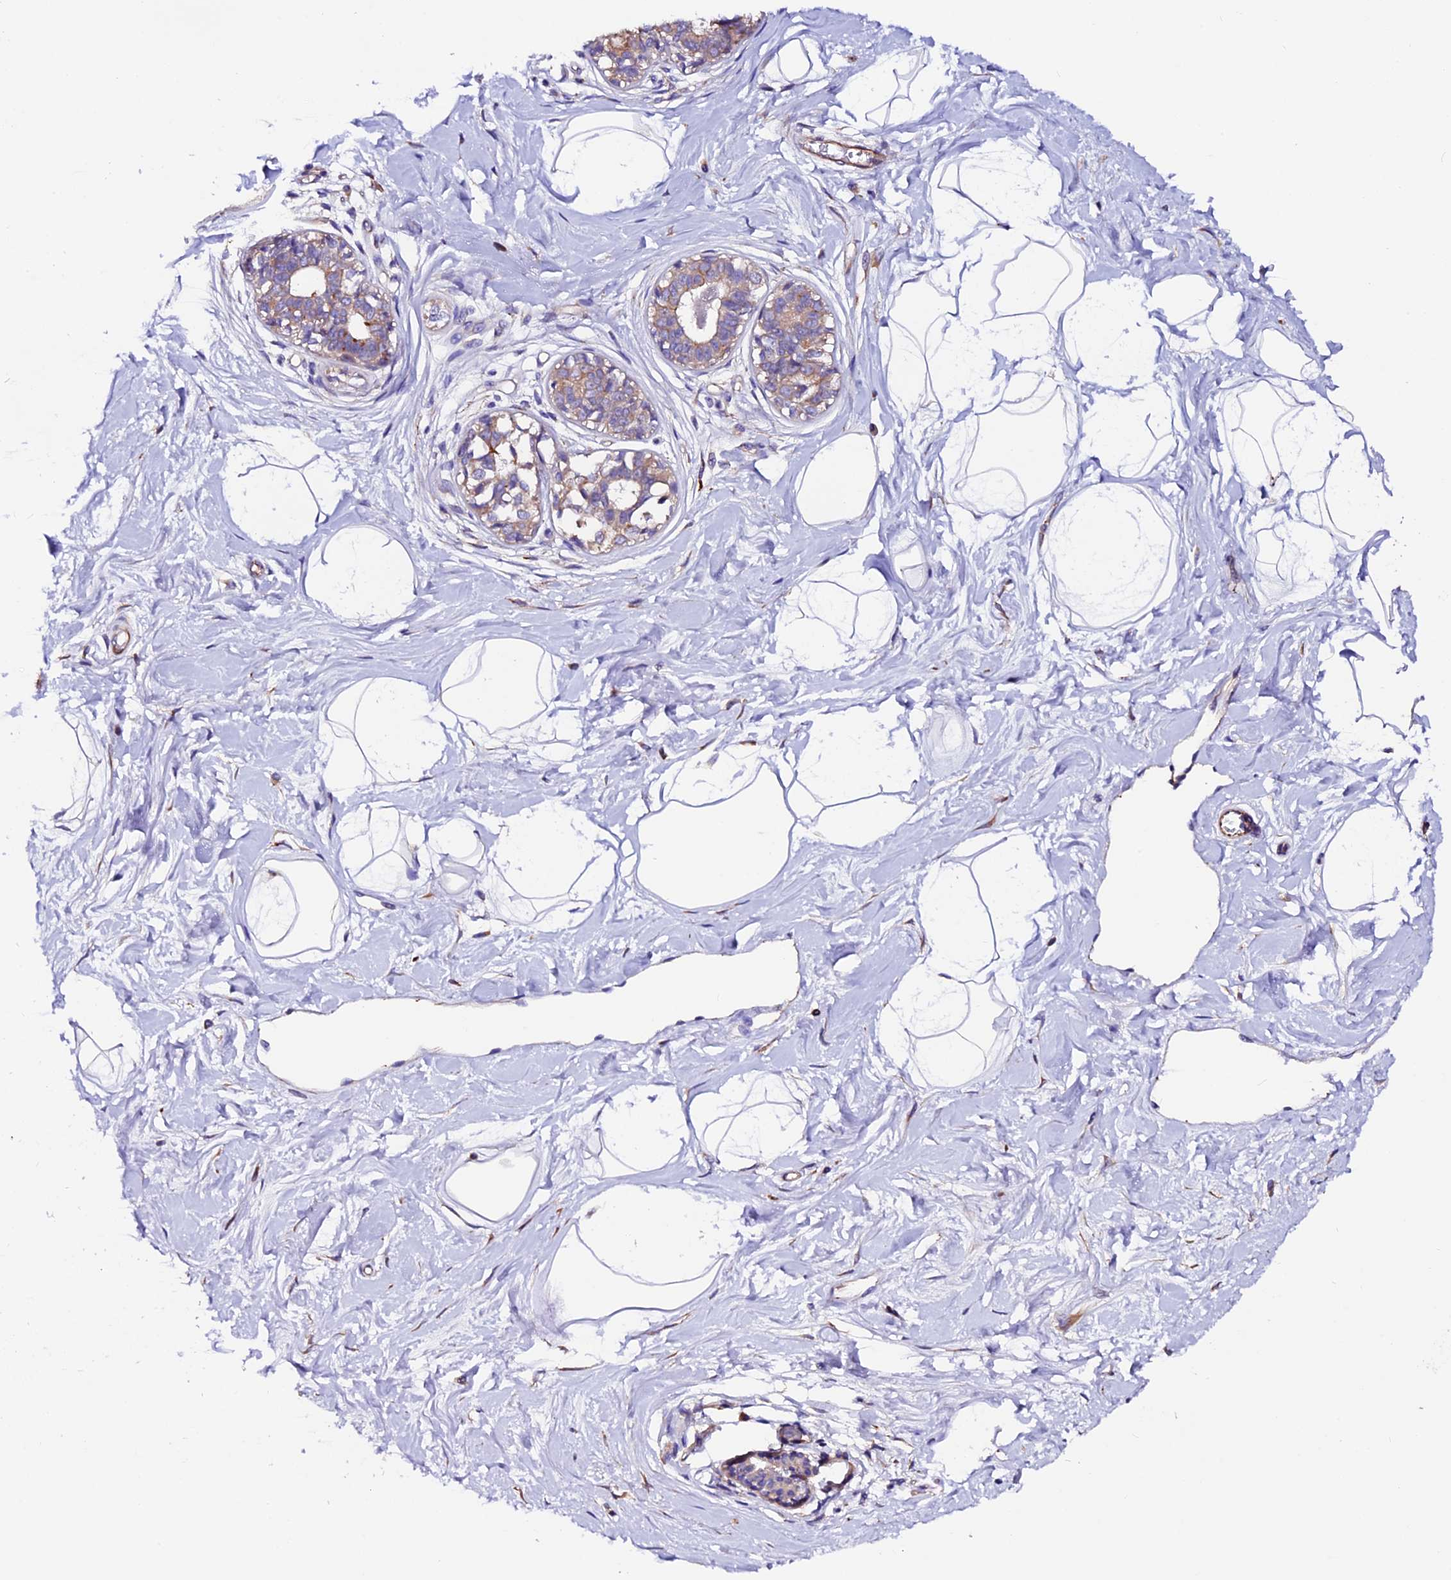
{"staining": {"intensity": "negative", "quantity": "none", "location": "none"}, "tissue": "breast", "cell_type": "Adipocytes", "image_type": "normal", "snomed": [{"axis": "morphology", "description": "Normal tissue, NOS"}, {"axis": "topography", "description": "Breast"}], "caption": "High magnification brightfield microscopy of unremarkable breast stained with DAB (3,3'-diaminobenzidine) (brown) and counterstained with hematoxylin (blue): adipocytes show no significant staining.", "gene": "CLN5", "patient": {"sex": "female", "age": 45}}